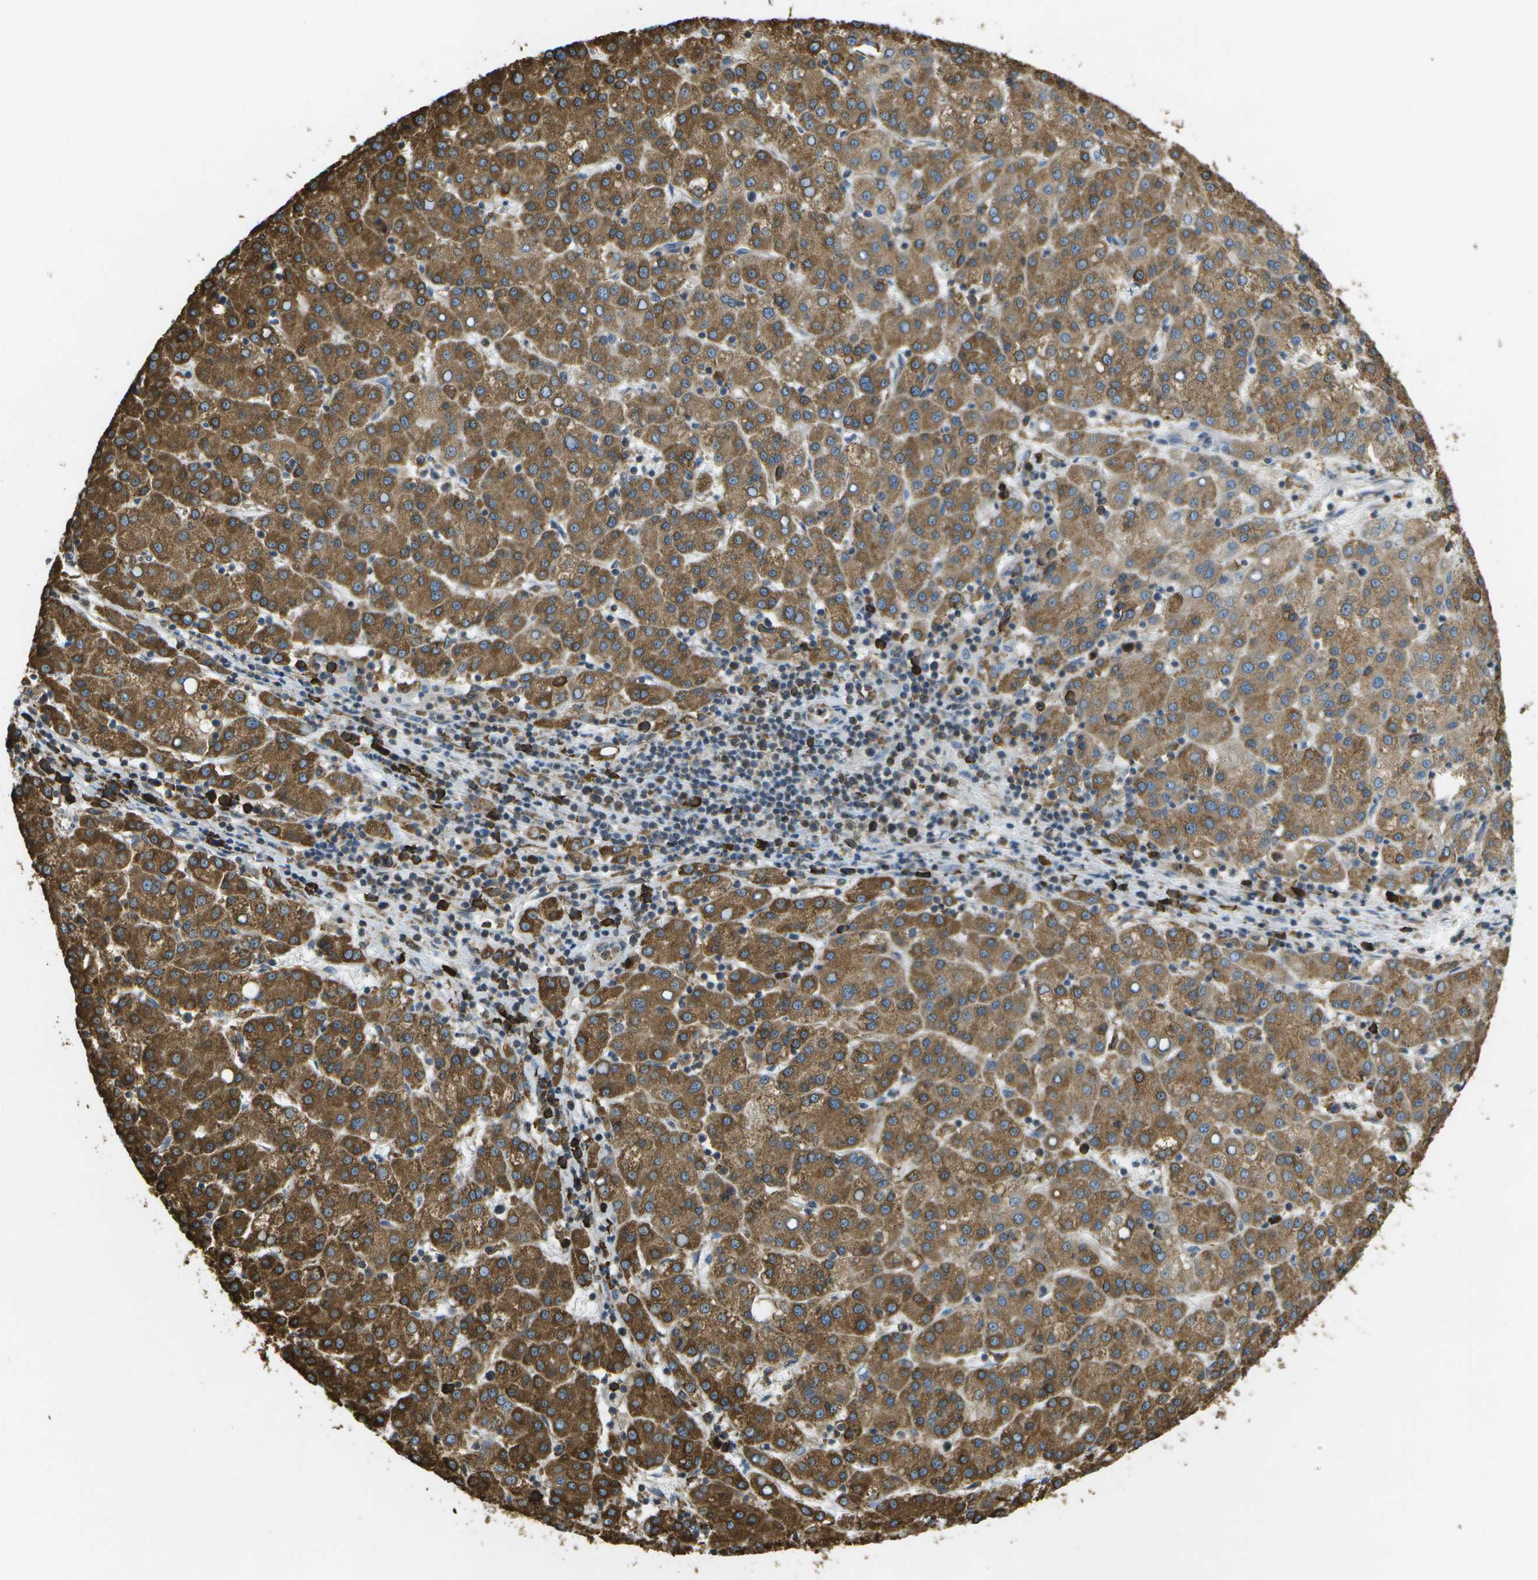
{"staining": {"intensity": "strong", "quantity": ">75%", "location": "cytoplasmic/membranous"}, "tissue": "liver cancer", "cell_type": "Tumor cells", "image_type": "cancer", "snomed": [{"axis": "morphology", "description": "Carcinoma, Hepatocellular, NOS"}, {"axis": "topography", "description": "Liver"}], "caption": "High-power microscopy captured an IHC histopathology image of liver cancer (hepatocellular carcinoma), revealing strong cytoplasmic/membranous expression in about >75% of tumor cells.", "gene": "PDIA4", "patient": {"sex": "female", "age": 58}}